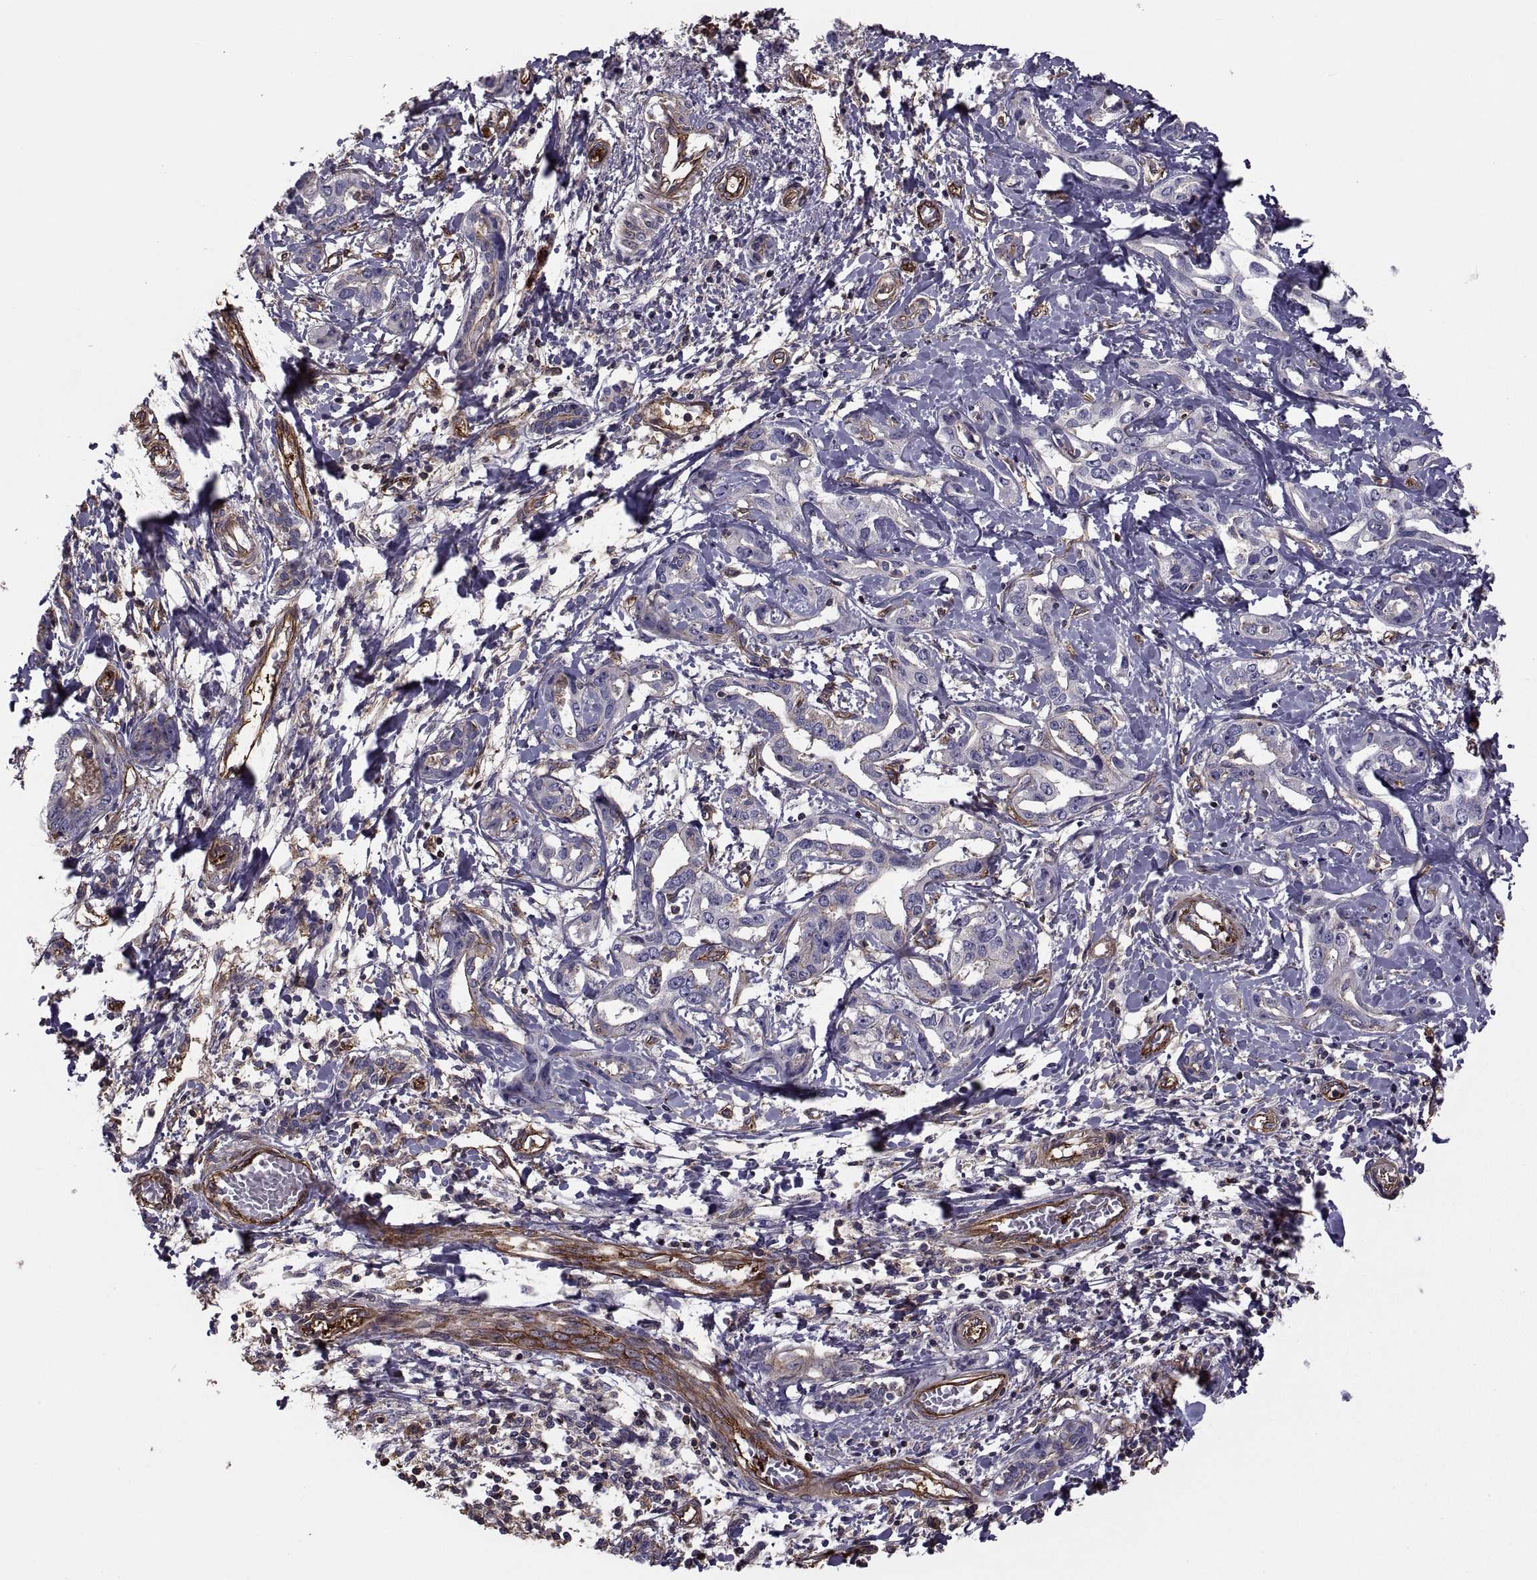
{"staining": {"intensity": "negative", "quantity": "none", "location": "none"}, "tissue": "liver cancer", "cell_type": "Tumor cells", "image_type": "cancer", "snomed": [{"axis": "morphology", "description": "Cholangiocarcinoma"}, {"axis": "topography", "description": "Liver"}], "caption": "Tumor cells show no significant positivity in liver cholangiocarcinoma. Nuclei are stained in blue.", "gene": "MYH9", "patient": {"sex": "male", "age": 59}}